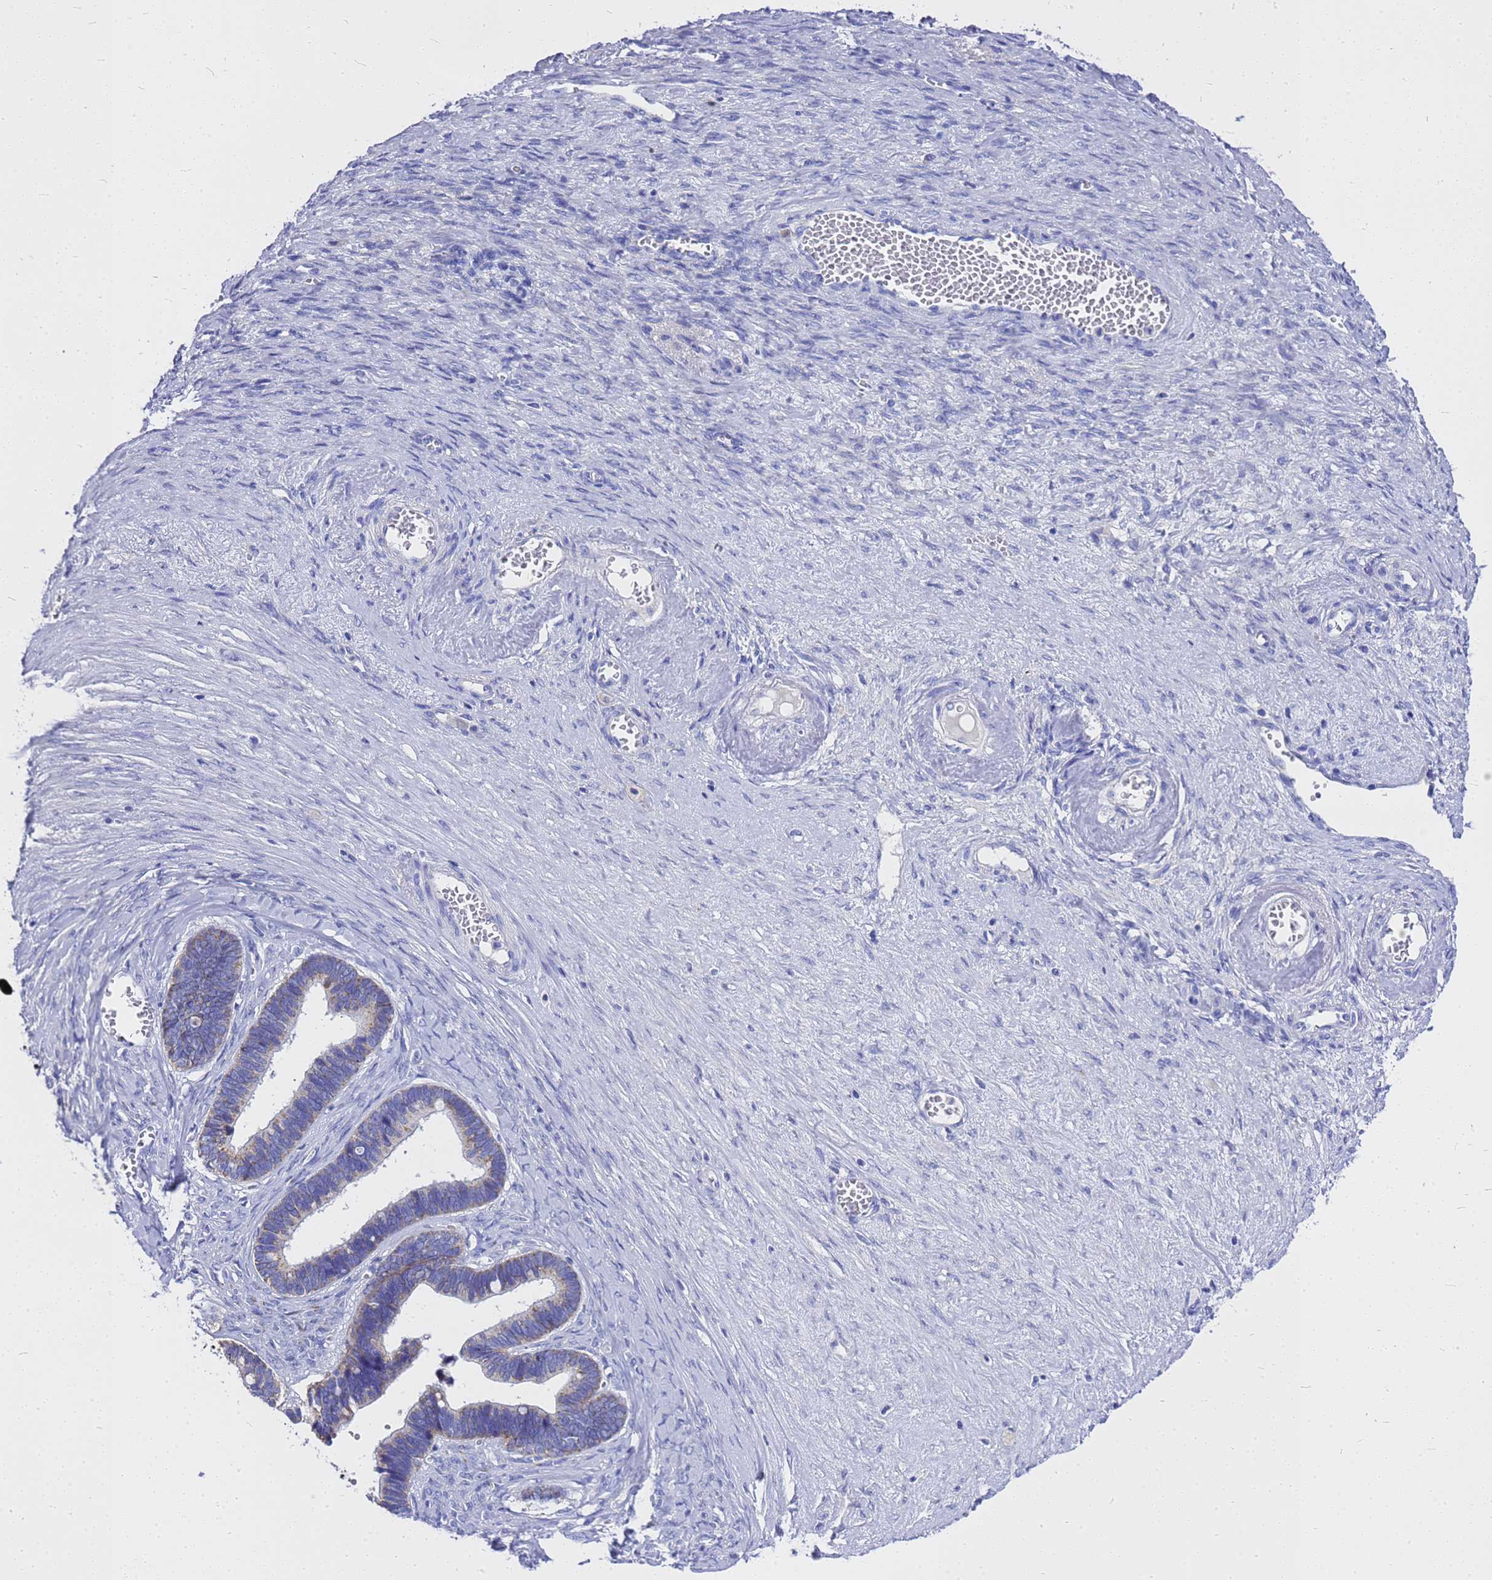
{"staining": {"intensity": "weak", "quantity": "<25%", "location": "cytoplasmic/membranous"}, "tissue": "ovarian cancer", "cell_type": "Tumor cells", "image_type": "cancer", "snomed": [{"axis": "morphology", "description": "Cystadenocarcinoma, serous, NOS"}, {"axis": "topography", "description": "Ovary"}], "caption": "High power microscopy photomicrograph of an immunohistochemistry micrograph of ovarian serous cystadenocarcinoma, revealing no significant positivity in tumor cells.", "gene": "OR52E2", "patient": {"sex": "female", "age": 56}}